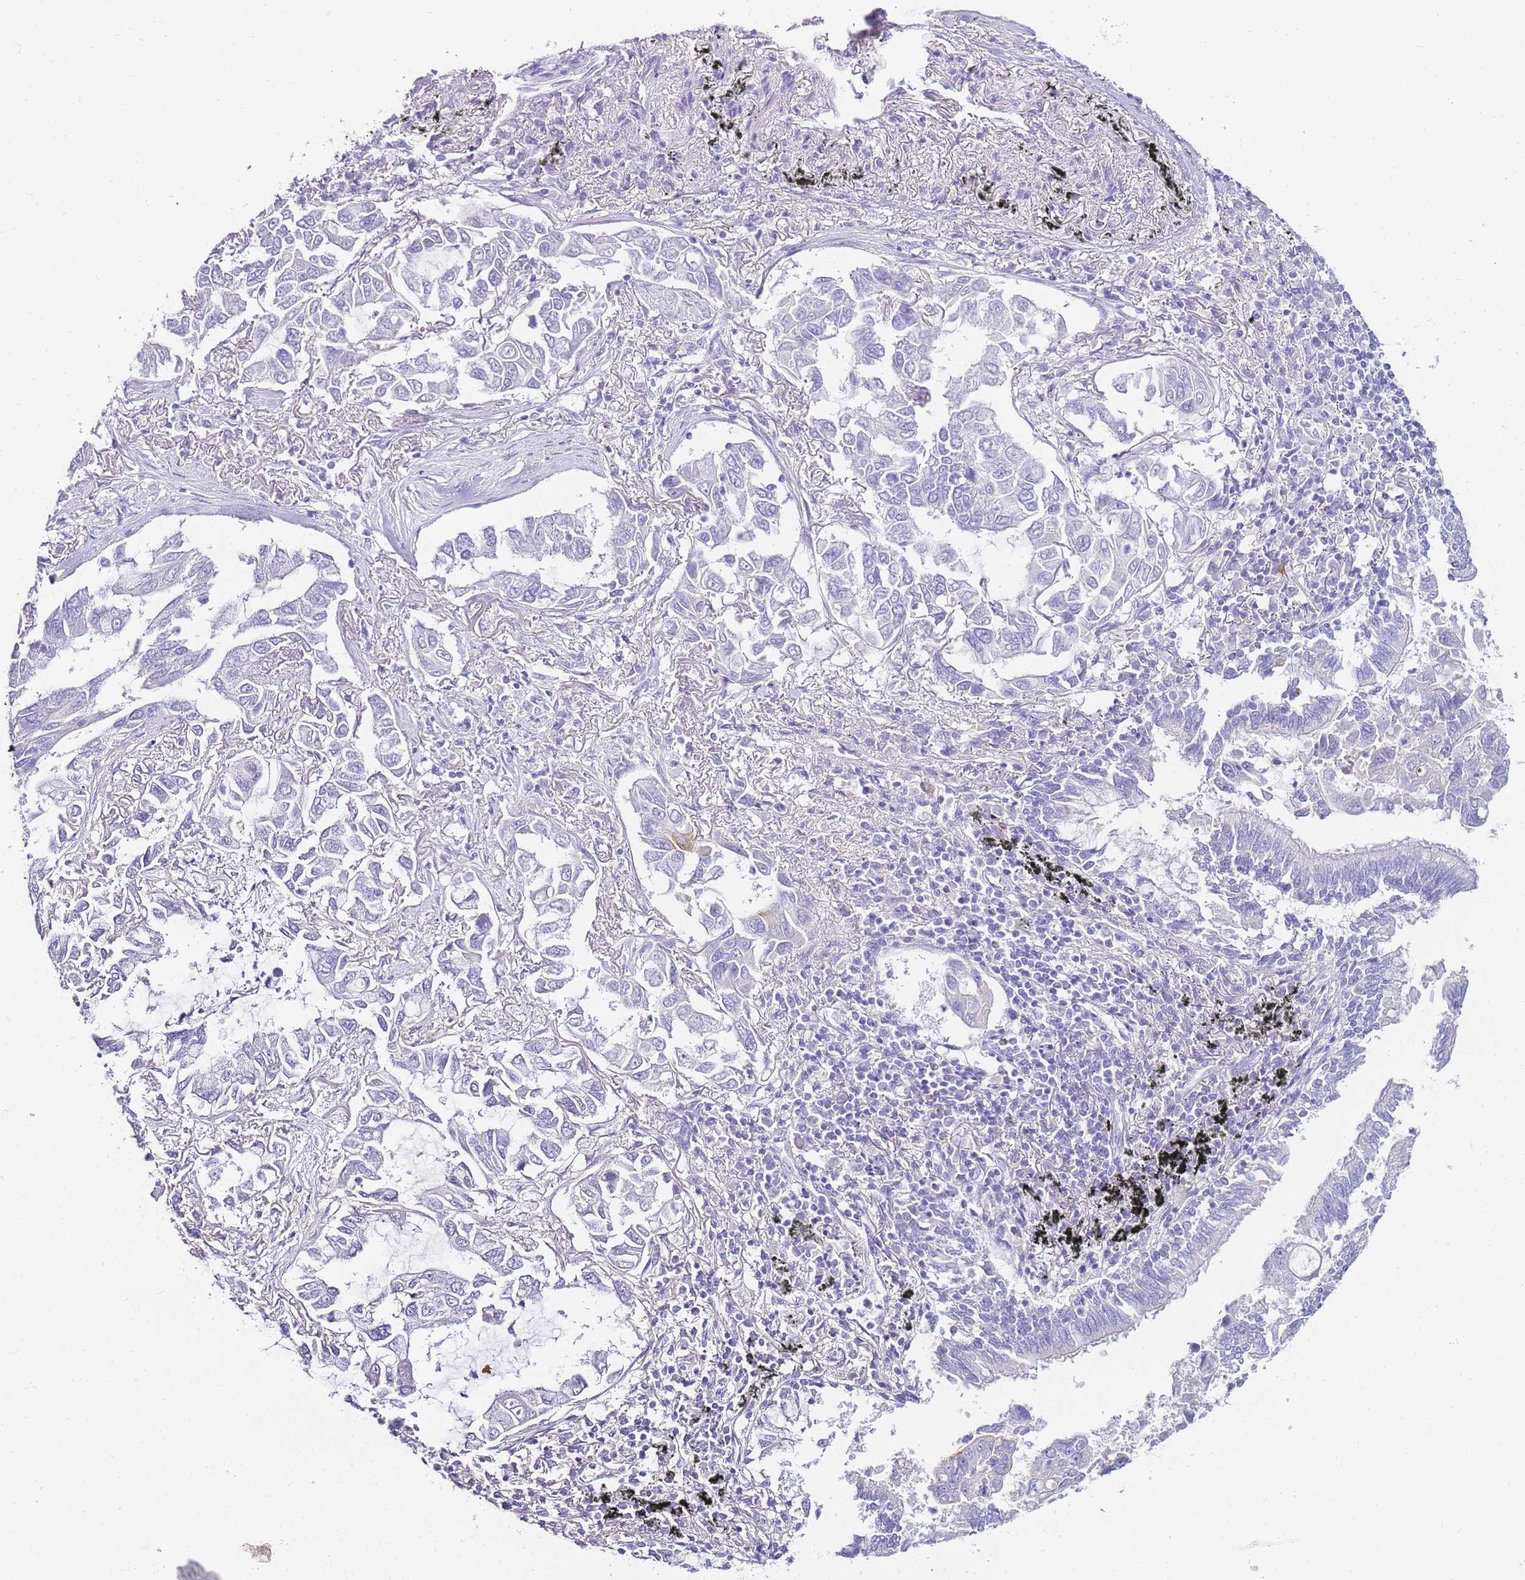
{"staining": {"intensity": "negative", "quantity": "none", "location": "none"}, "tissue": "lung cancer", "cell_type": "Tumor cells", "image_type": "cancer", "snomed": [{"axis": "morphology", "description": "Adenocarcinoma, NOS"}, {"axis": "topography", "description": "Lung"}], "caption": "Tumor cells are negative for protein expression in human lung cancer (adenocarcinoma).", "gene": "DPP4", "patient": {"sex": "male", "age": 64}}